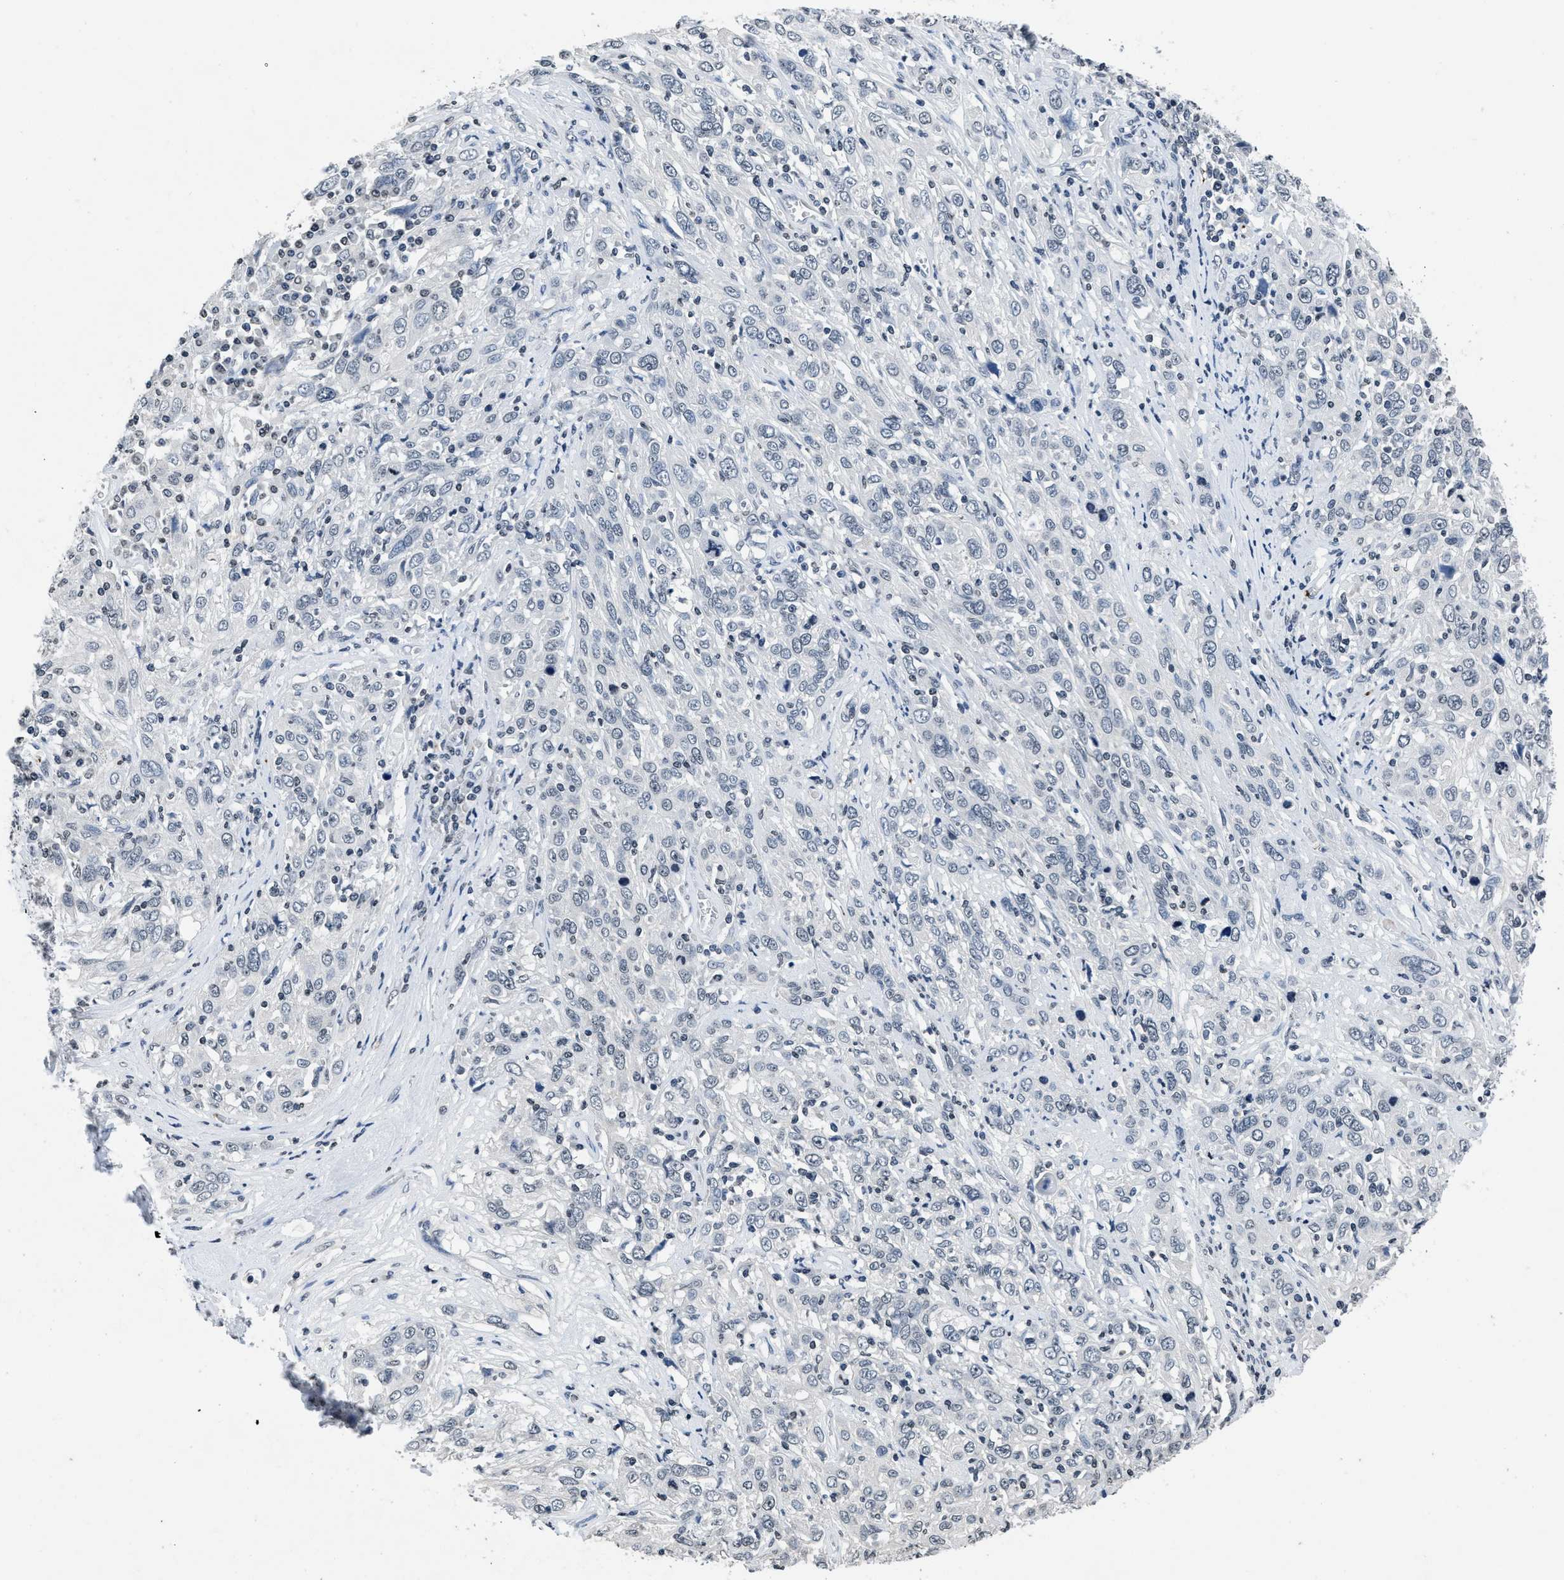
{"staining": {"intensity": "negative", "quantity": "none", "location": "none"}, "tissue": "cervical cancer", "cell_type": "Tumor cells", "image_type": "cancer", "snomed": [{"axis": "morphology", "description": "Squamous cell carcinoma, NOS"}, {"axis": "topography", "description": "Cervix"}], "caption": "Tumor cells show no significant protein staining in cervical cancer.", "gene": "ITGA2B", "patient": {"sex": "female", "age": 46}}